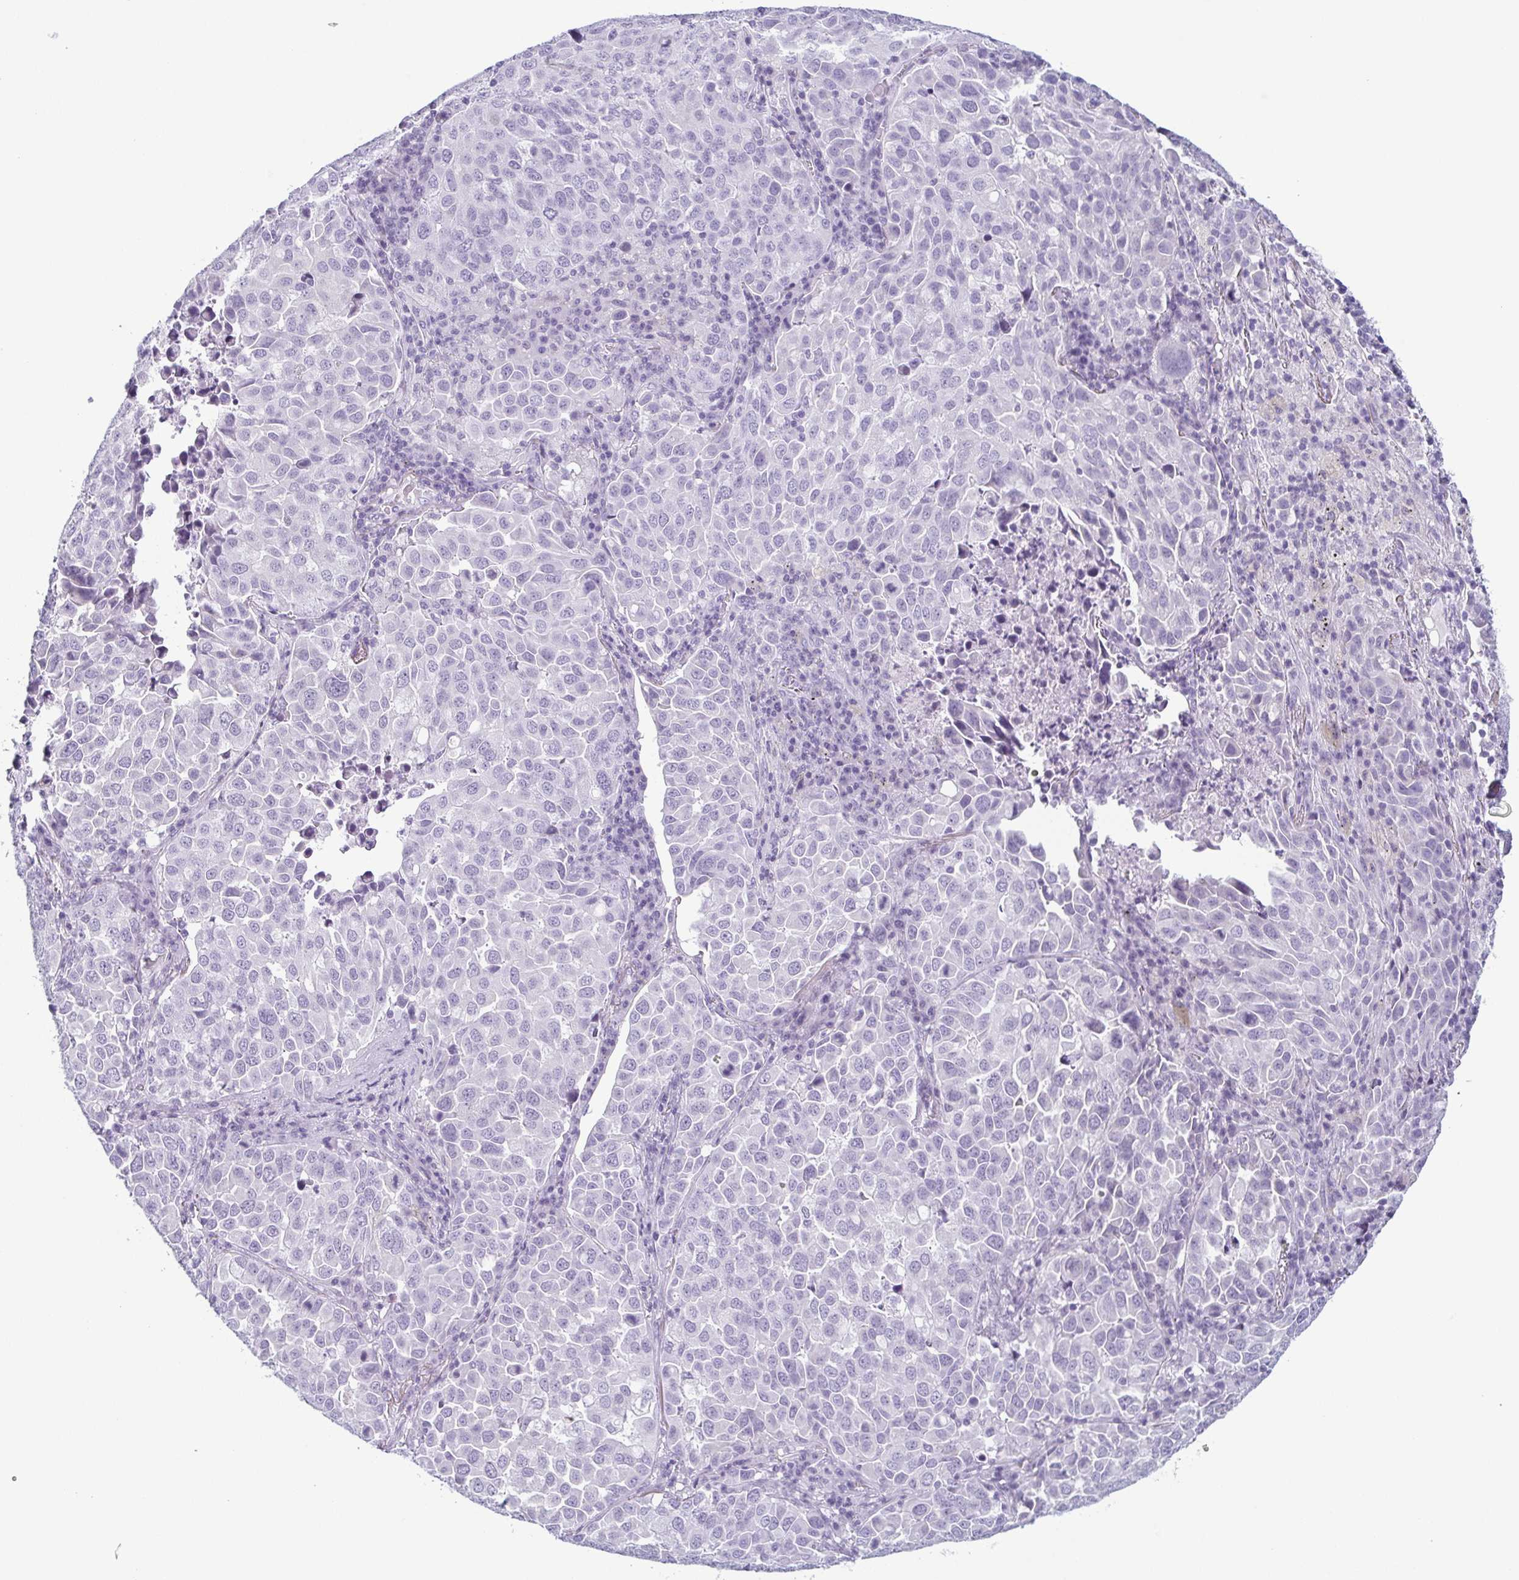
{"staining": {"intensity": "negative", "quantity": "none", "location": "none"}, "tissue": "lung cancer", "cell_type": "Tumor cells", "image_type": "cancer", "snomed": [{"axis": "morphology", "description": "Adenocarcinoma, NOS"}, {"axis": "morphology", "description": "Adenocarcinoma, metastatic, NOS"}, {"axis": "topography", "description": "Lymph node"}, {"axis": "topography", "description": "Lung"}], "caption": "Immunohistochemical staining of lung adenocarcinoma shows no significant expression in tumor cells.", "gene": "KRT78", "patient": {"sex": "female", "age": 65}}